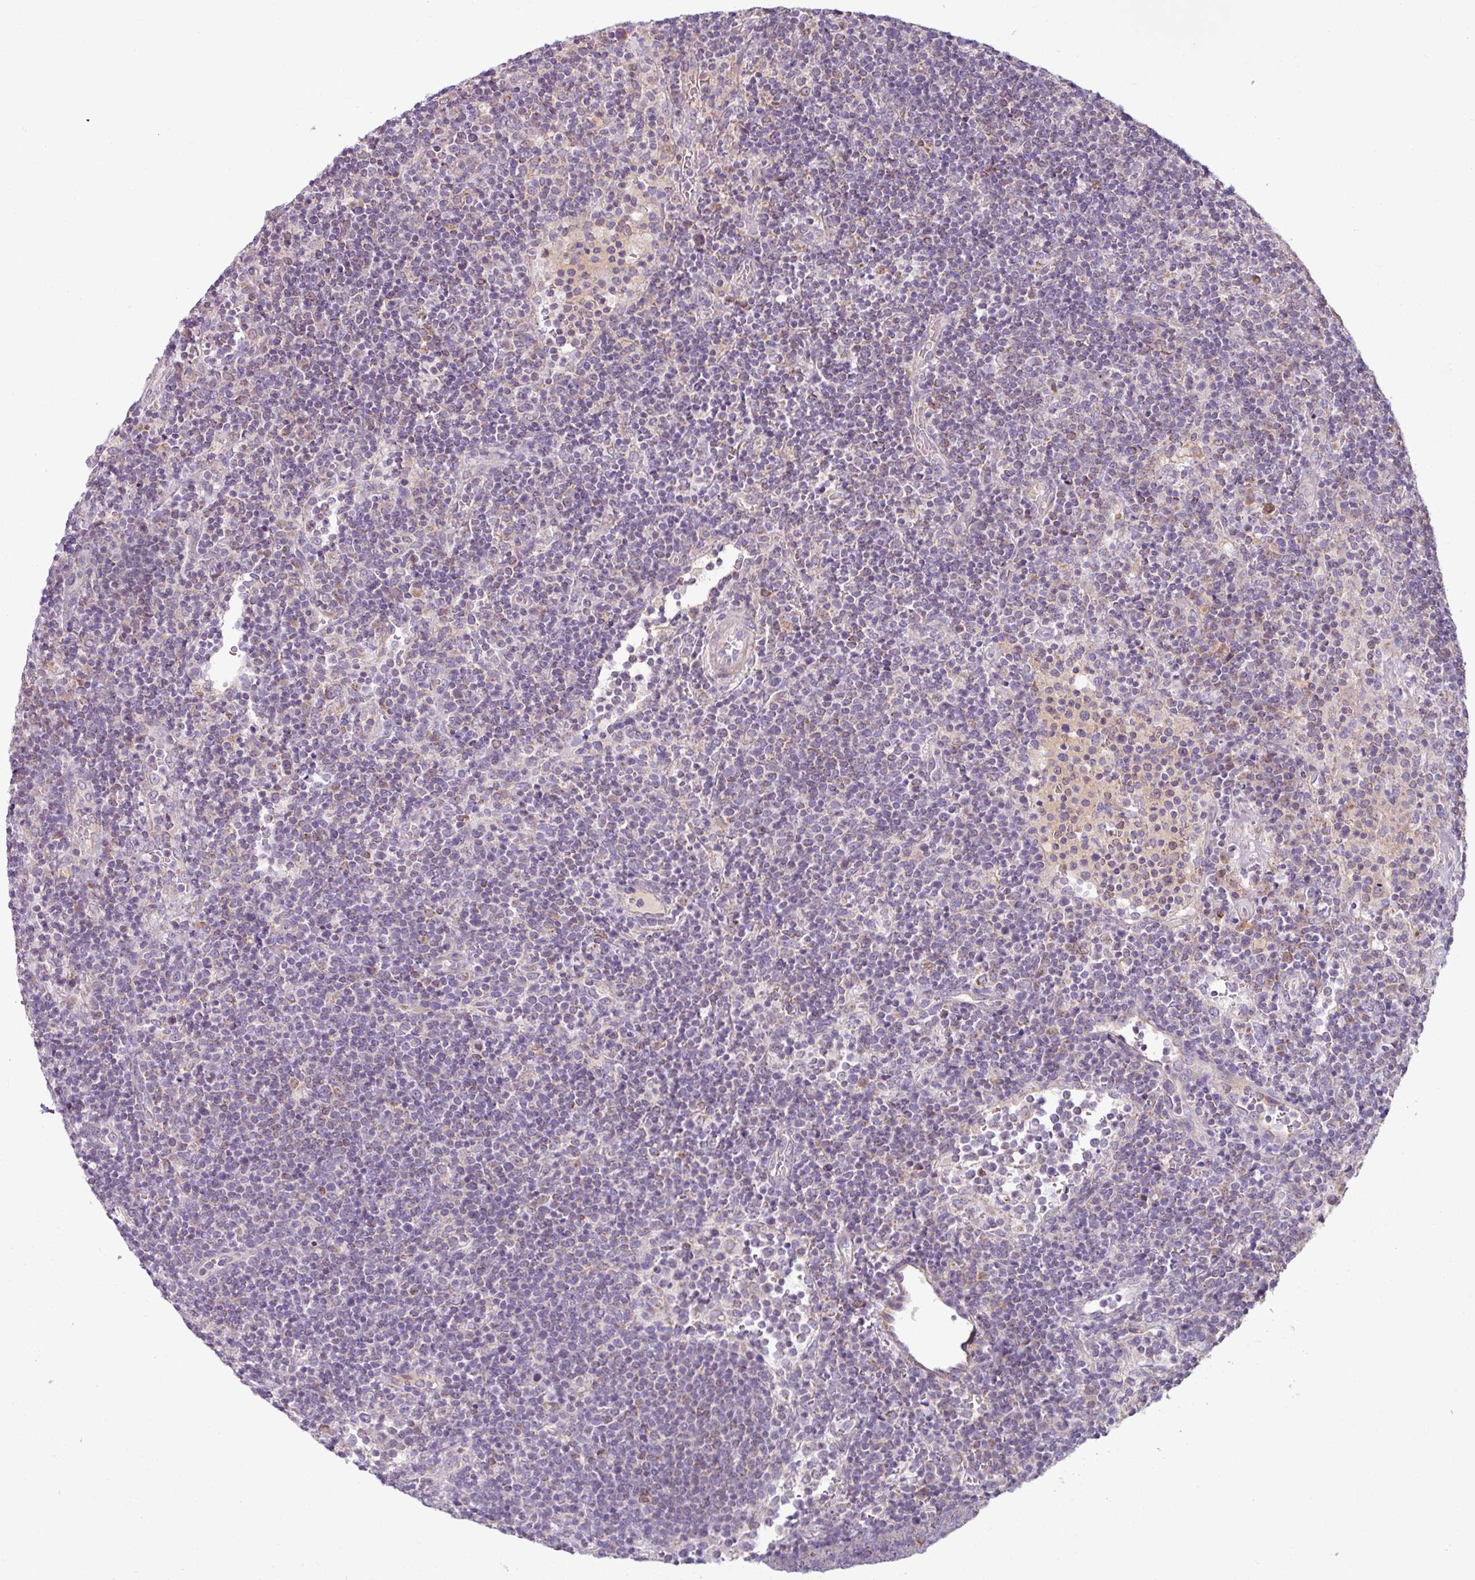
{"staining": {"intensity": "moderate", "quantity": "<25%", "location": "cytoplasmic/membranous"}, "tissue": "lymphoma", "cell_type": "Tumor cells", "image_type": "cancer", "snomed": [{"axis": "morphology", "description": "Malignant lymphoma, non-Hodgkin's type, High grade"}, {"axis": "topography", "description": "Lymph node"}], "caption": "Lymphoma tissue demonstrates moderate cytoplasmic/membranous expression in approximately <25% of tumor cells, visualized by immunohistochemistry.", "gene": "LRRC9", "patient": {"sex": "male", "age": 61}}